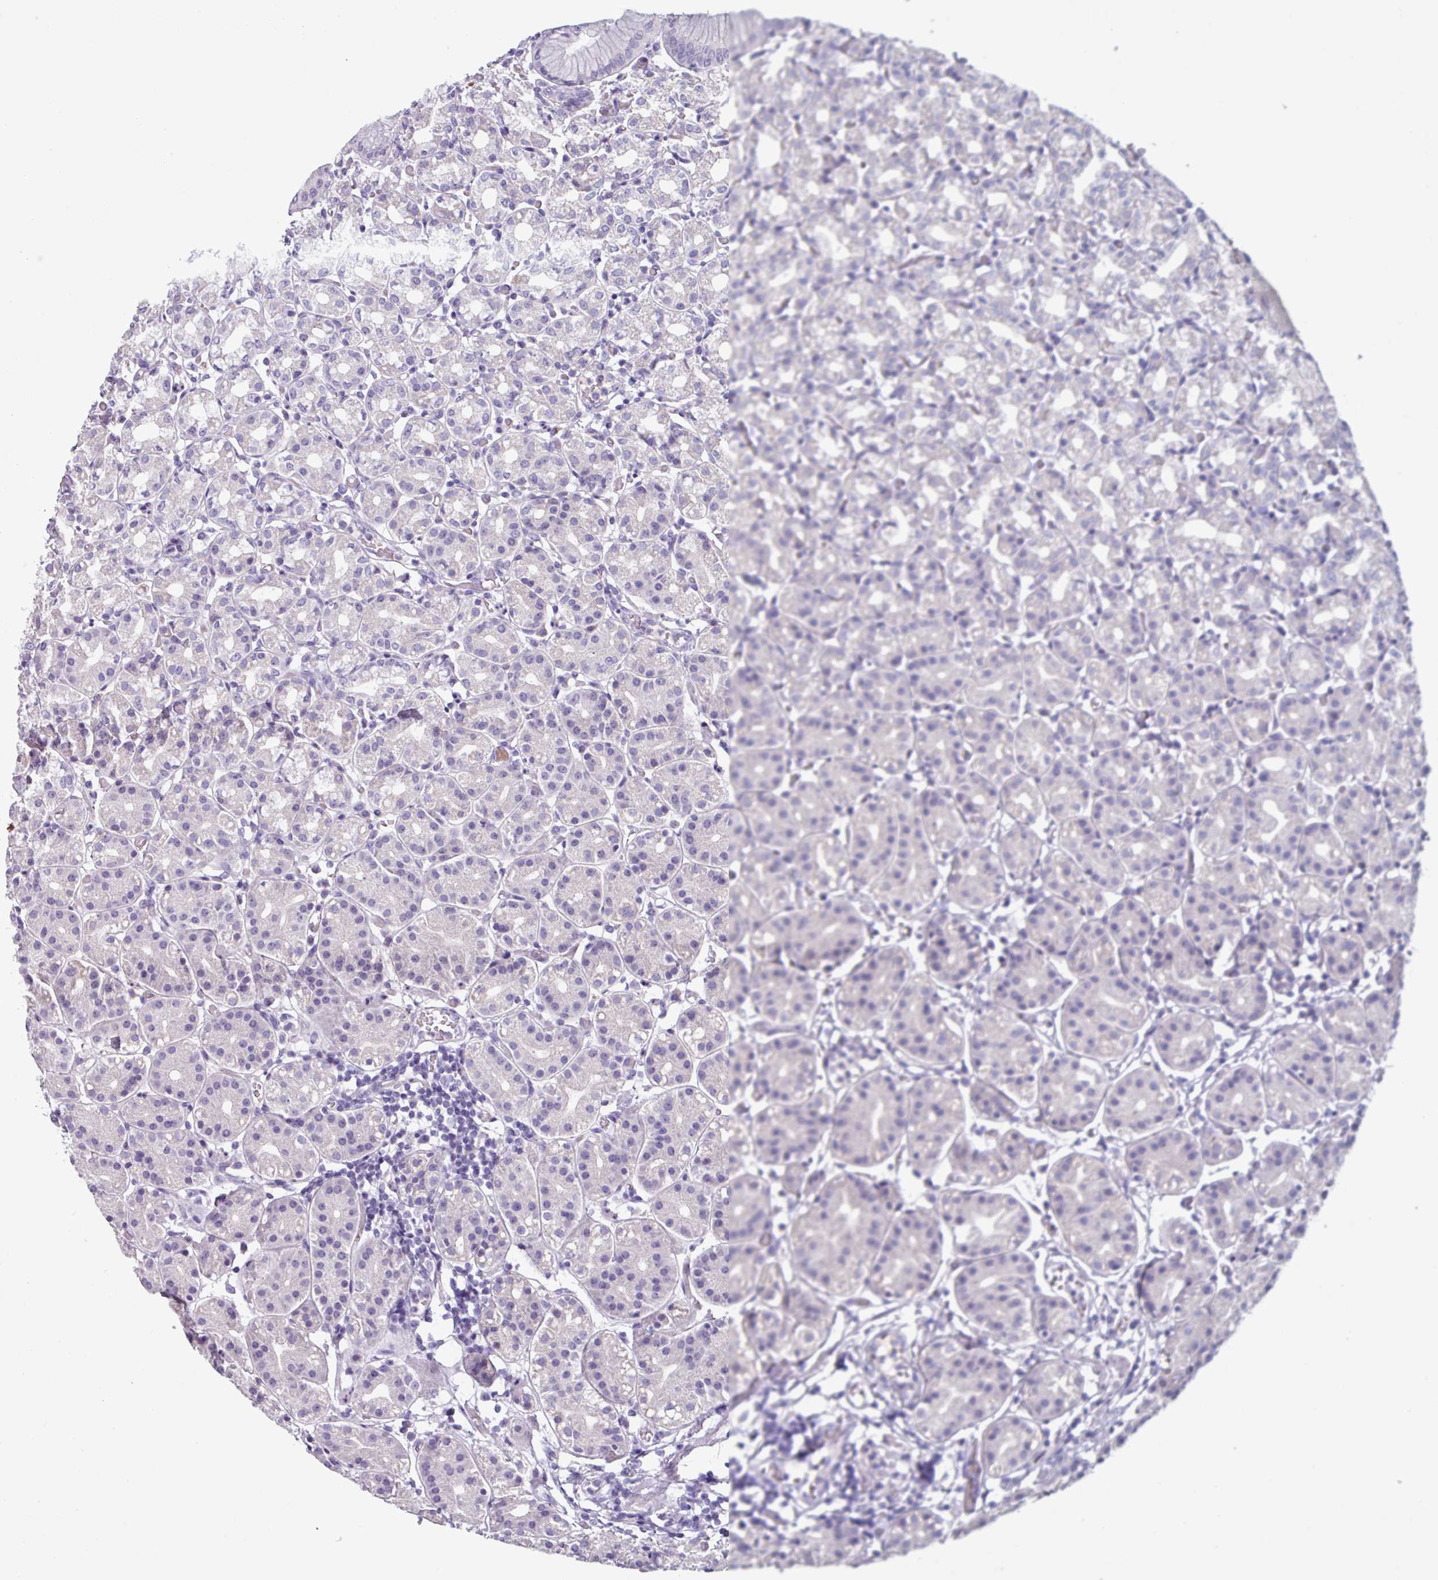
{"staining": {"intensity": "negative", "quantity": "none", "location": "none"}, "tissue": "stomach", "cell_type": "Glandular cells", "image_type": "normal", "snomed": [{"axis": "morphology", "description": "Normal tissue, NOS"}, {"axis": "topography", "description": "Stomach"}], "caption": "The IHC histopathology image has no significant positivity in glandular cells of stomach. (DAB (3,3'-diaminobenzidine) IHC visualized using brightfield microscopy, high magnification).", "gene": "OR2T10", "patient": {"sex": "female", "age": 57}}